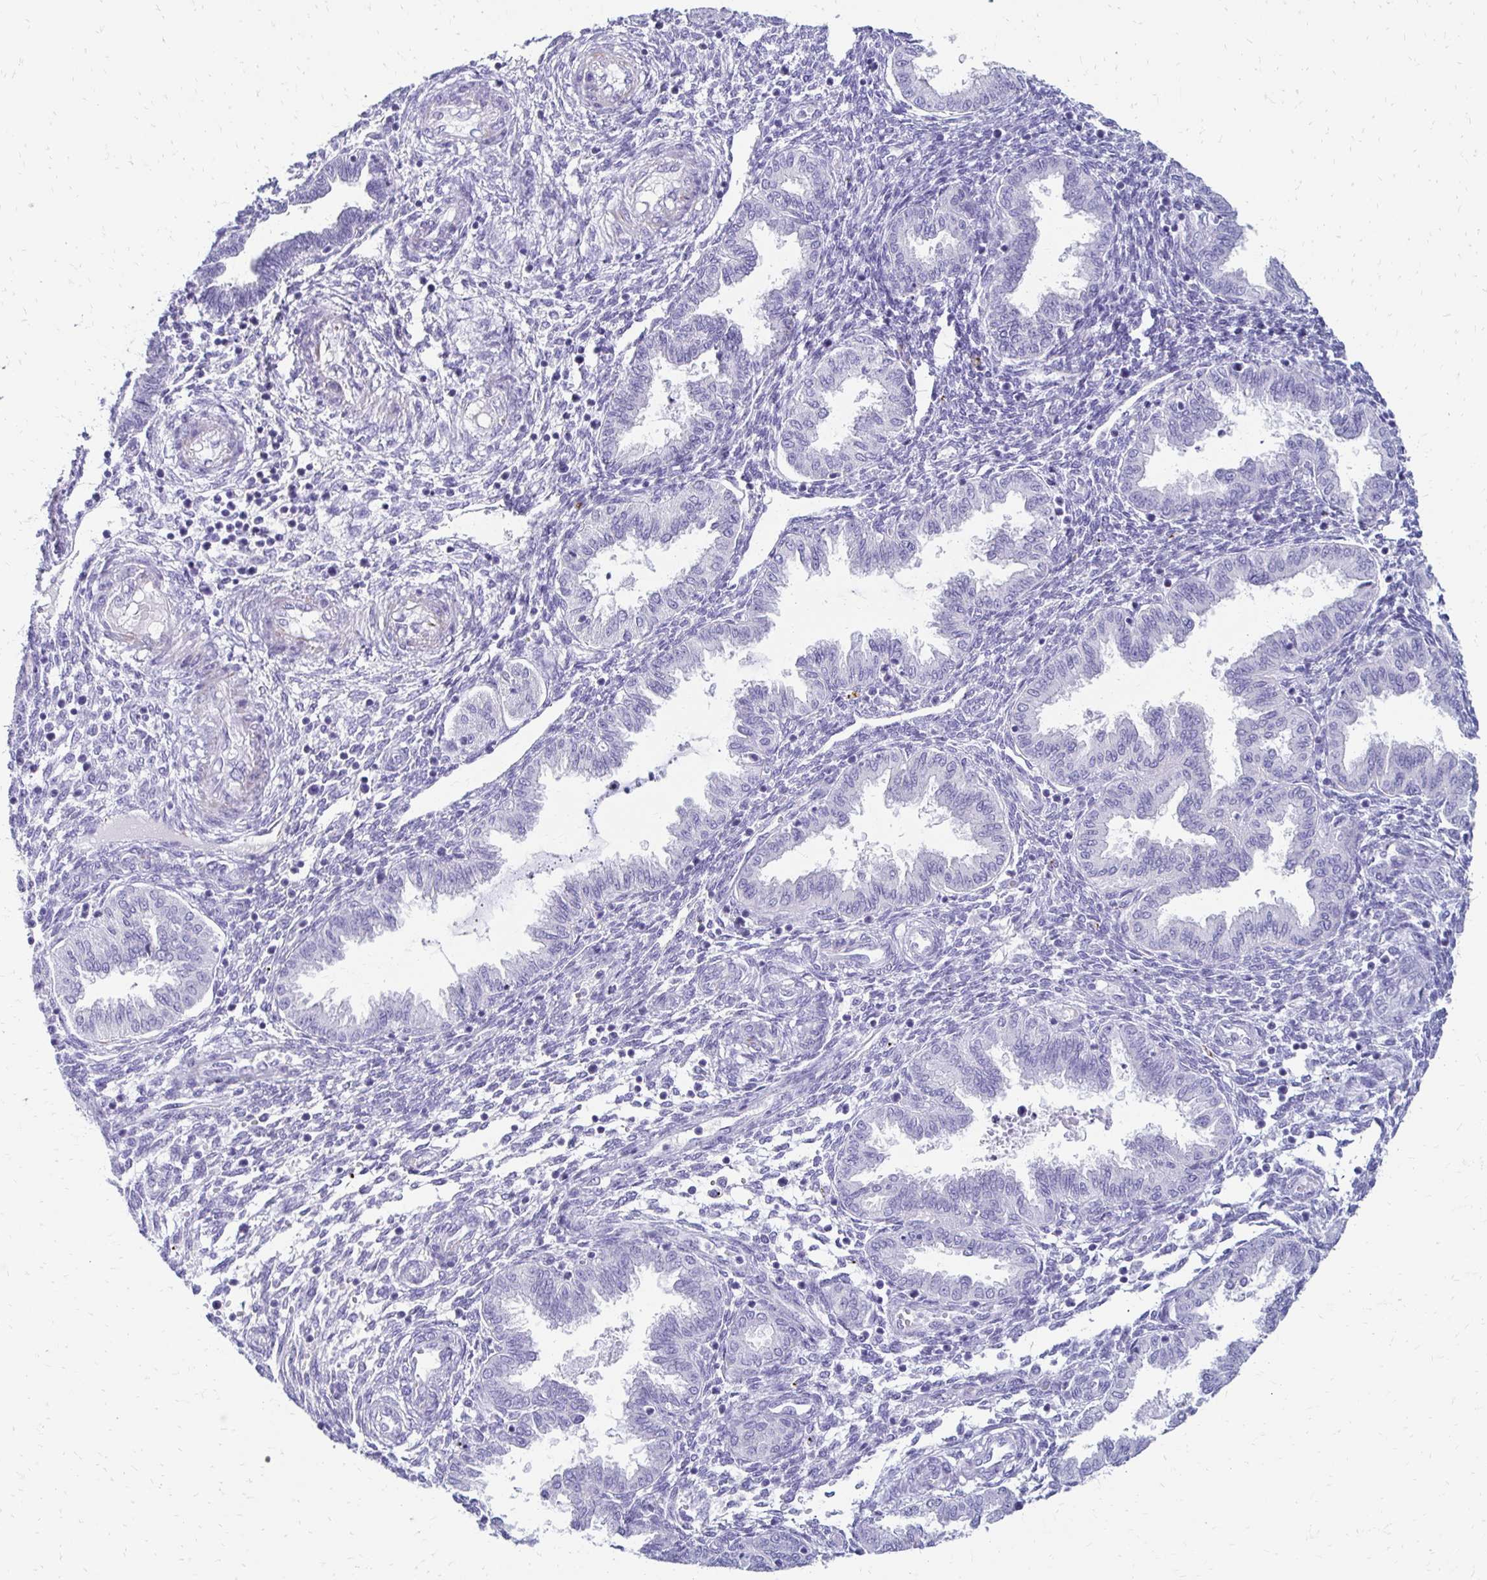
{"staining": {"intensity": "negative", "quantity": "none", "location": "none"}, "tissue": "endometrium", "cell_type": "Cells in endometrial stroma", "image_type": "normal", "snomed": [{"axis": "morphology", "description": "Normal tissue, NOS"}, {"axis": "topography", "description": "Endometrium"}], "caption": "A high-resolution photomicrograph shows immunohistochemistry staining of unremarkable endometrium, which demonstrates no significant expression in cells in endometrial stroma.", "gene": "TMEM54", "patient": {"sex": "female", "age": 33}}